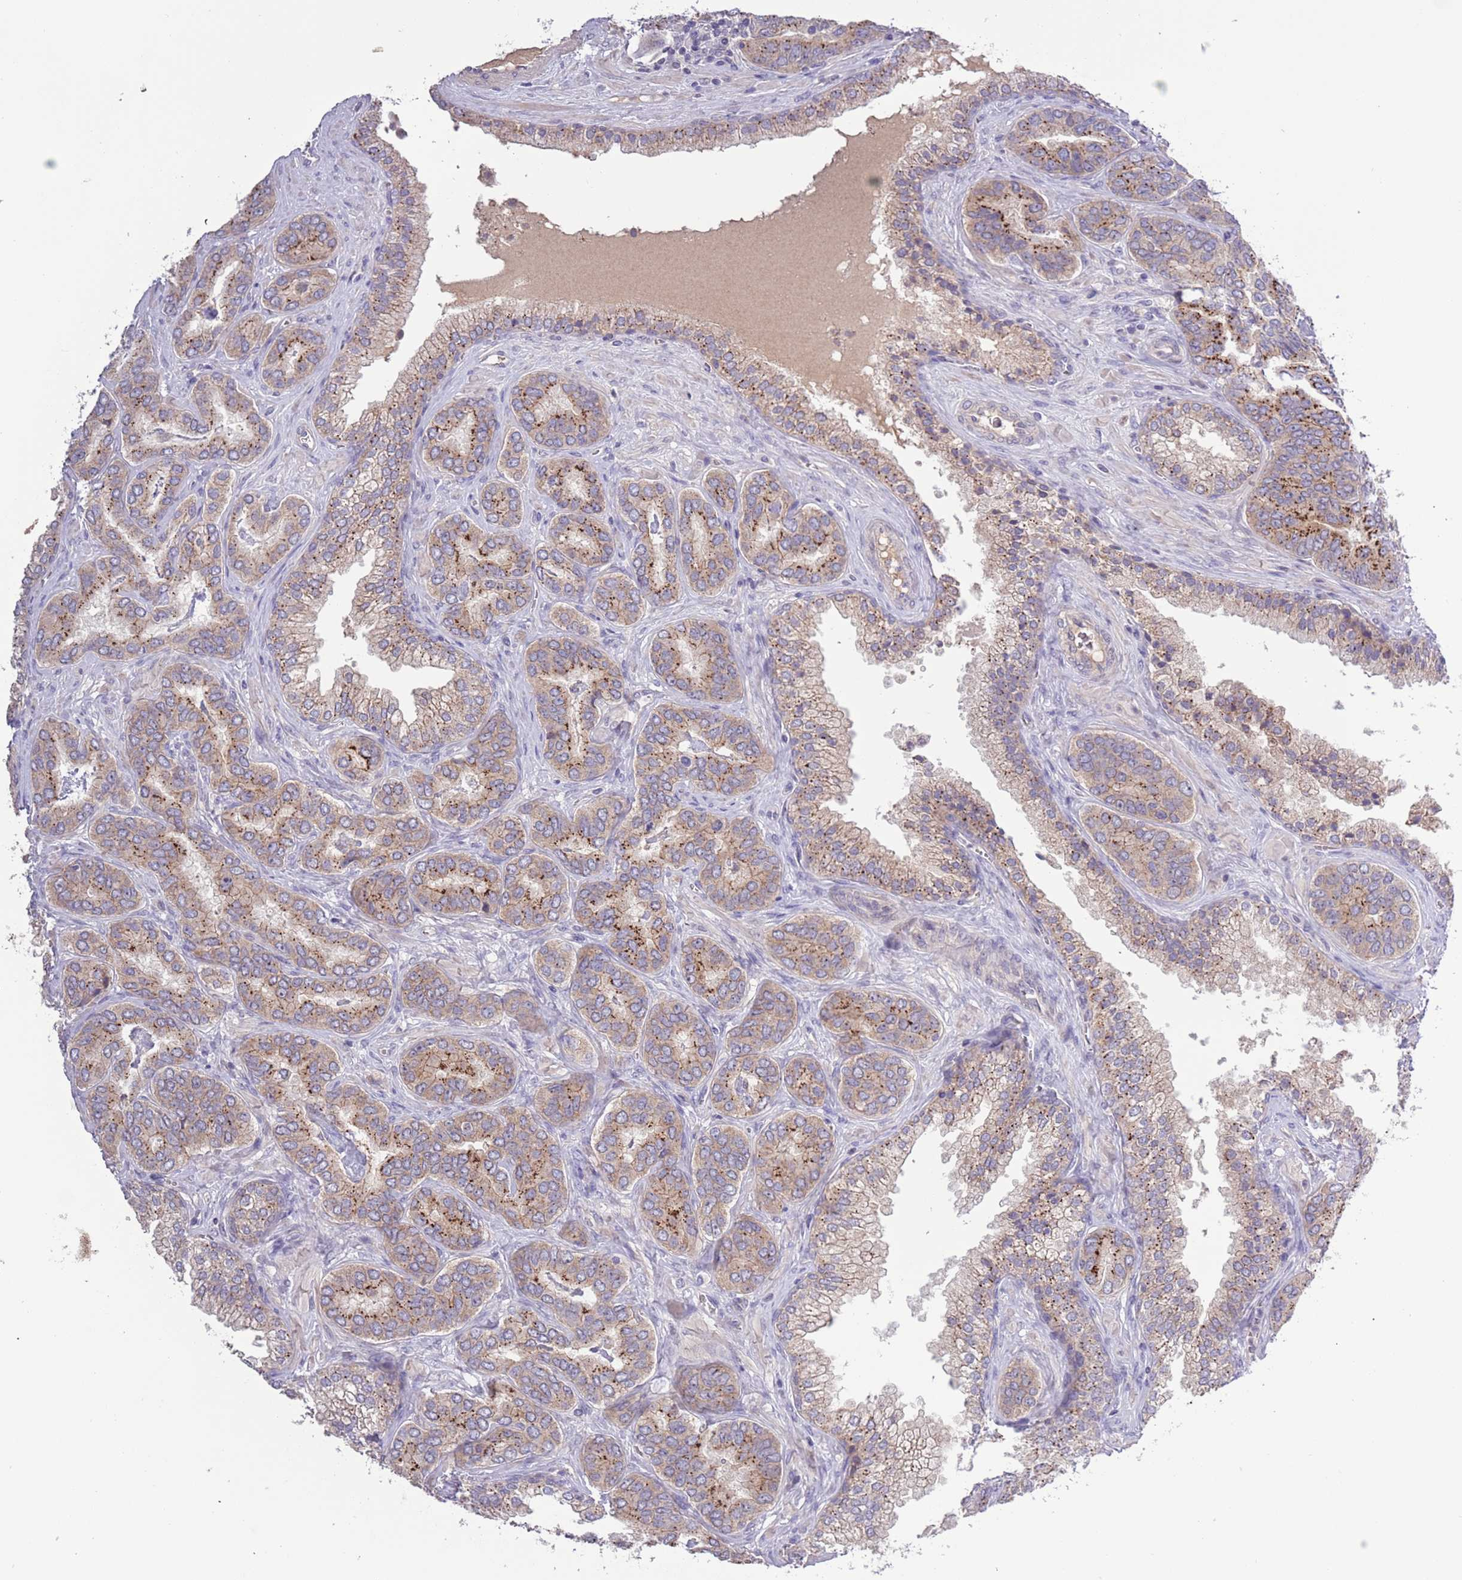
{"staining": {"intensity": "moderate", "quantity": ">75%", "location": "cytoplasmic/membranous"}, "tissue": "prostate cancer", "cell_type": "Tumor cells", "image_type": "cancer", "snomed": [{"axis": "morphology", "description": "Adenocarcinoma, High grade"}, {"axis": "topography", "description": "Prostate"}], "caption": "The photomicrograph shows staining of prostate cancer (adenocarcinoma (high-grade)), revealing moderate cytoplasmic/membranous protein positivity (brown color) within tumor cells.", "gene": "SHROOM3", "patient": {"sex": "male", "age": 72}}